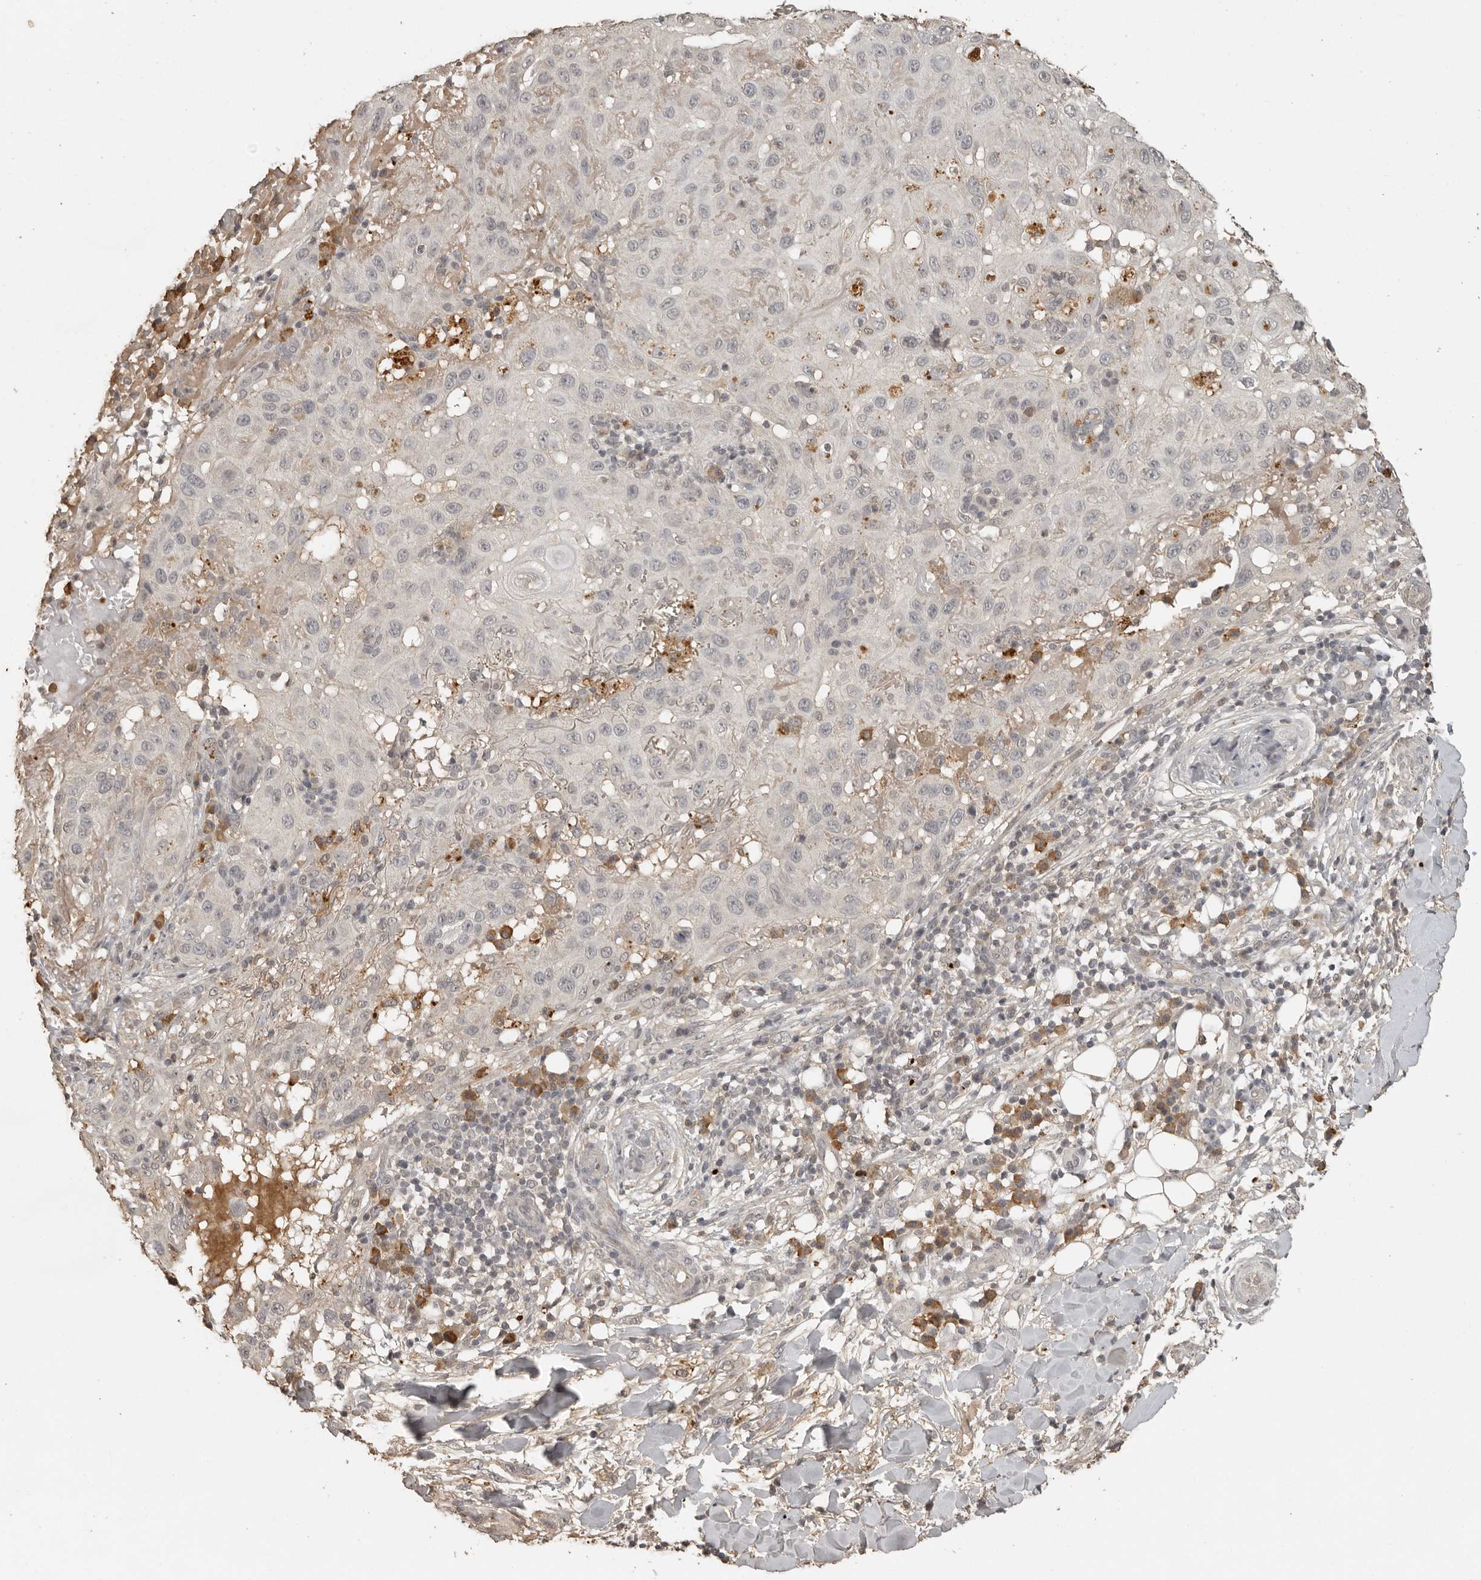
{"staining": {"intensity": "negative", "quantity": "none", "location": "none"}, "tissue": "skin cancer", "cell_type": "Tumor cells", "image_type": "cancer", "snomed": [{"axis": "morphology", "description": "Normal tissue, NOS"}, {"axis": "morphology", "description": "Squamous cell carcinoma, NOS"}, {"axis": "topography", "description": "Skin"}], "caption": "Tumor cells are negative for protein expression in human skin cancer.", "gene": "CTF1", "patient": {"sex": "female", "age": 96}}